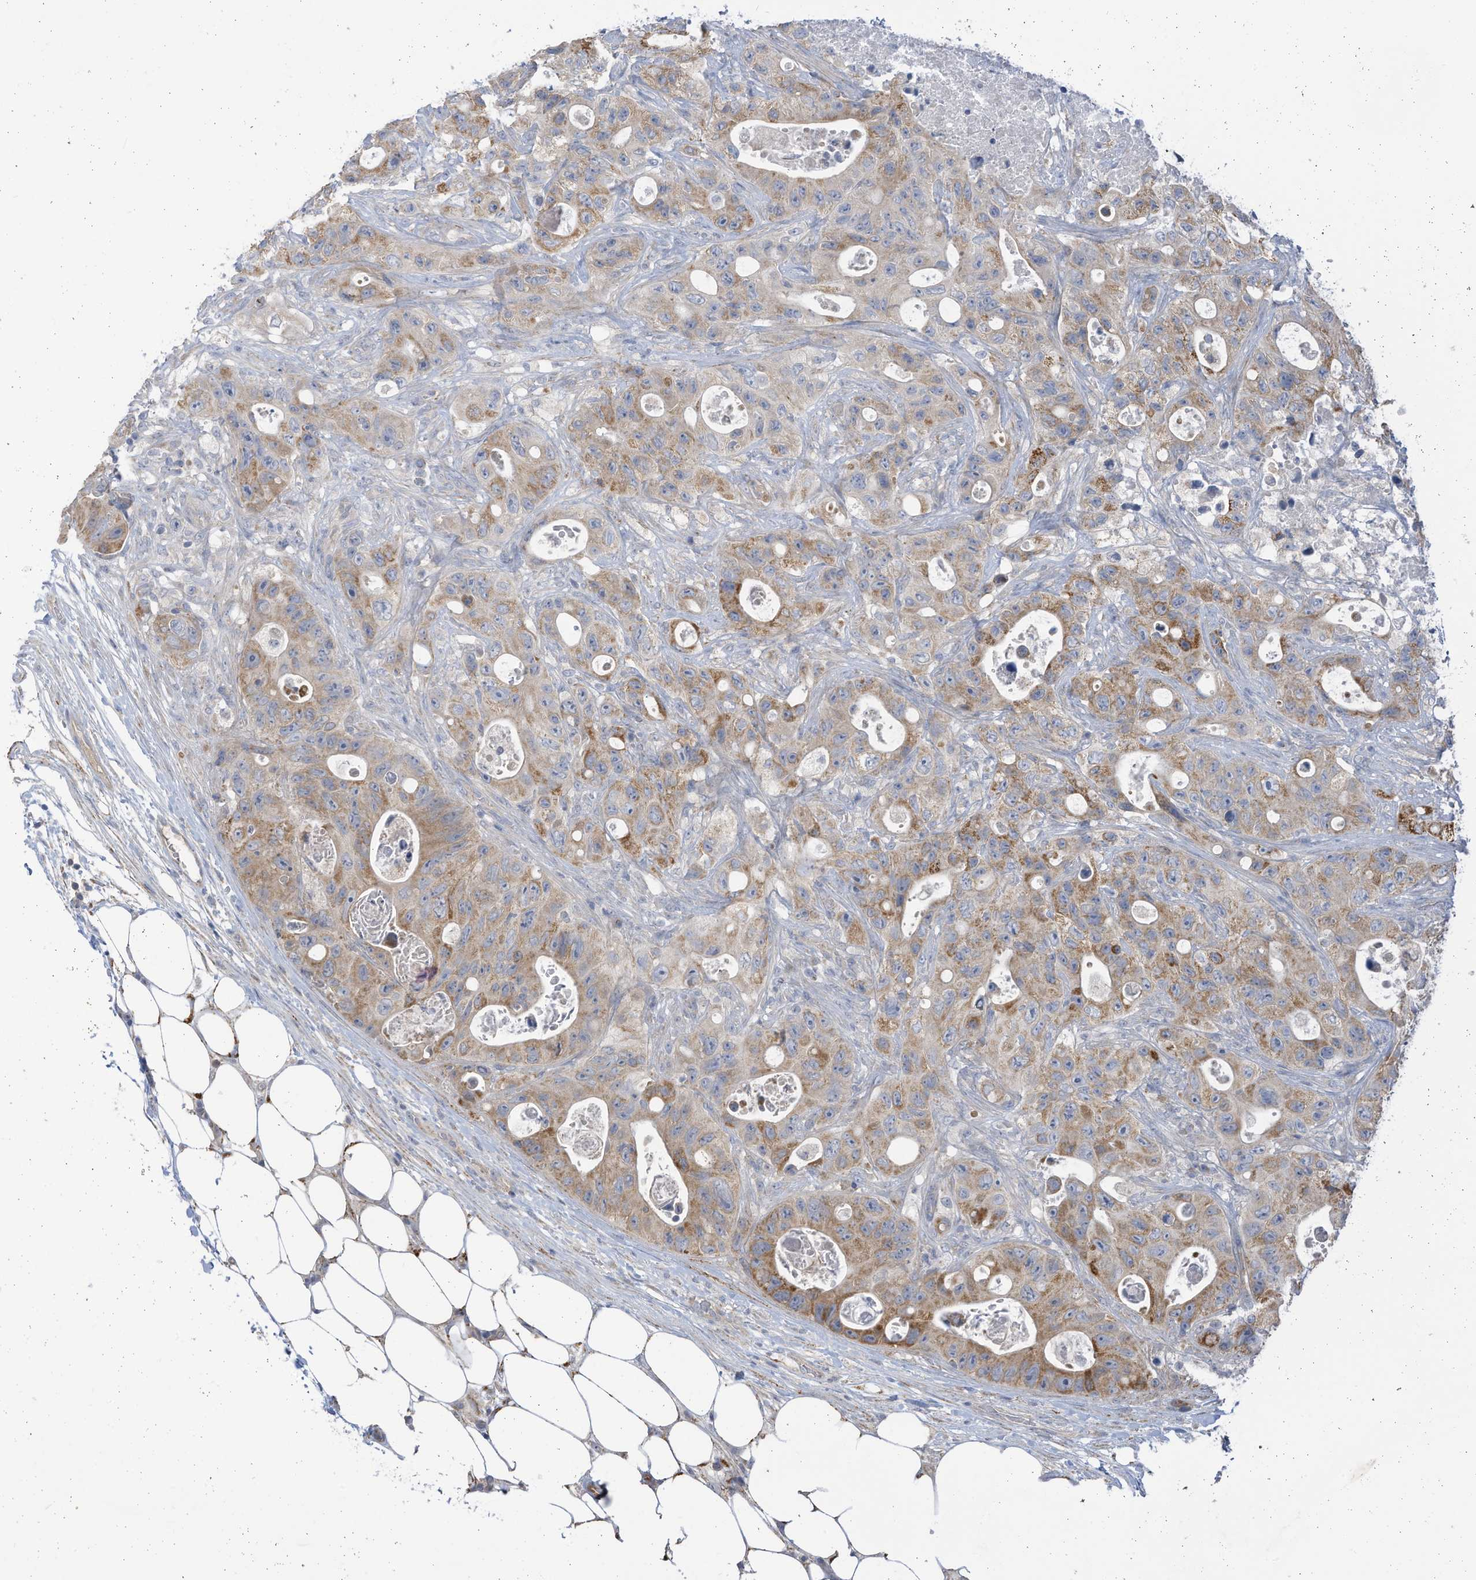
{"staining": {"intensity": "moderate", "quantity": "25%-75%", "location": "cytoplasmic/membranous"}, "tissue": "colorectal cancer", "cell_type": "Tumor cells", "image_type": "cancer", "snomed": [{"axis": "morphology", "description": "Adenocarcinoma, NOS"}, {"axis": "topography", "description": "Colon"}], "caption": "Colorectal cancer (adenocarcinoma) tissue demonstrates moderate cytoplasmic/membranous staining in approximately 25%-75% of tumor cells, visualized by immunohistochemistry.", "gene": "SCGB1D2", "patient": {"sex": "female", "age": 46}}